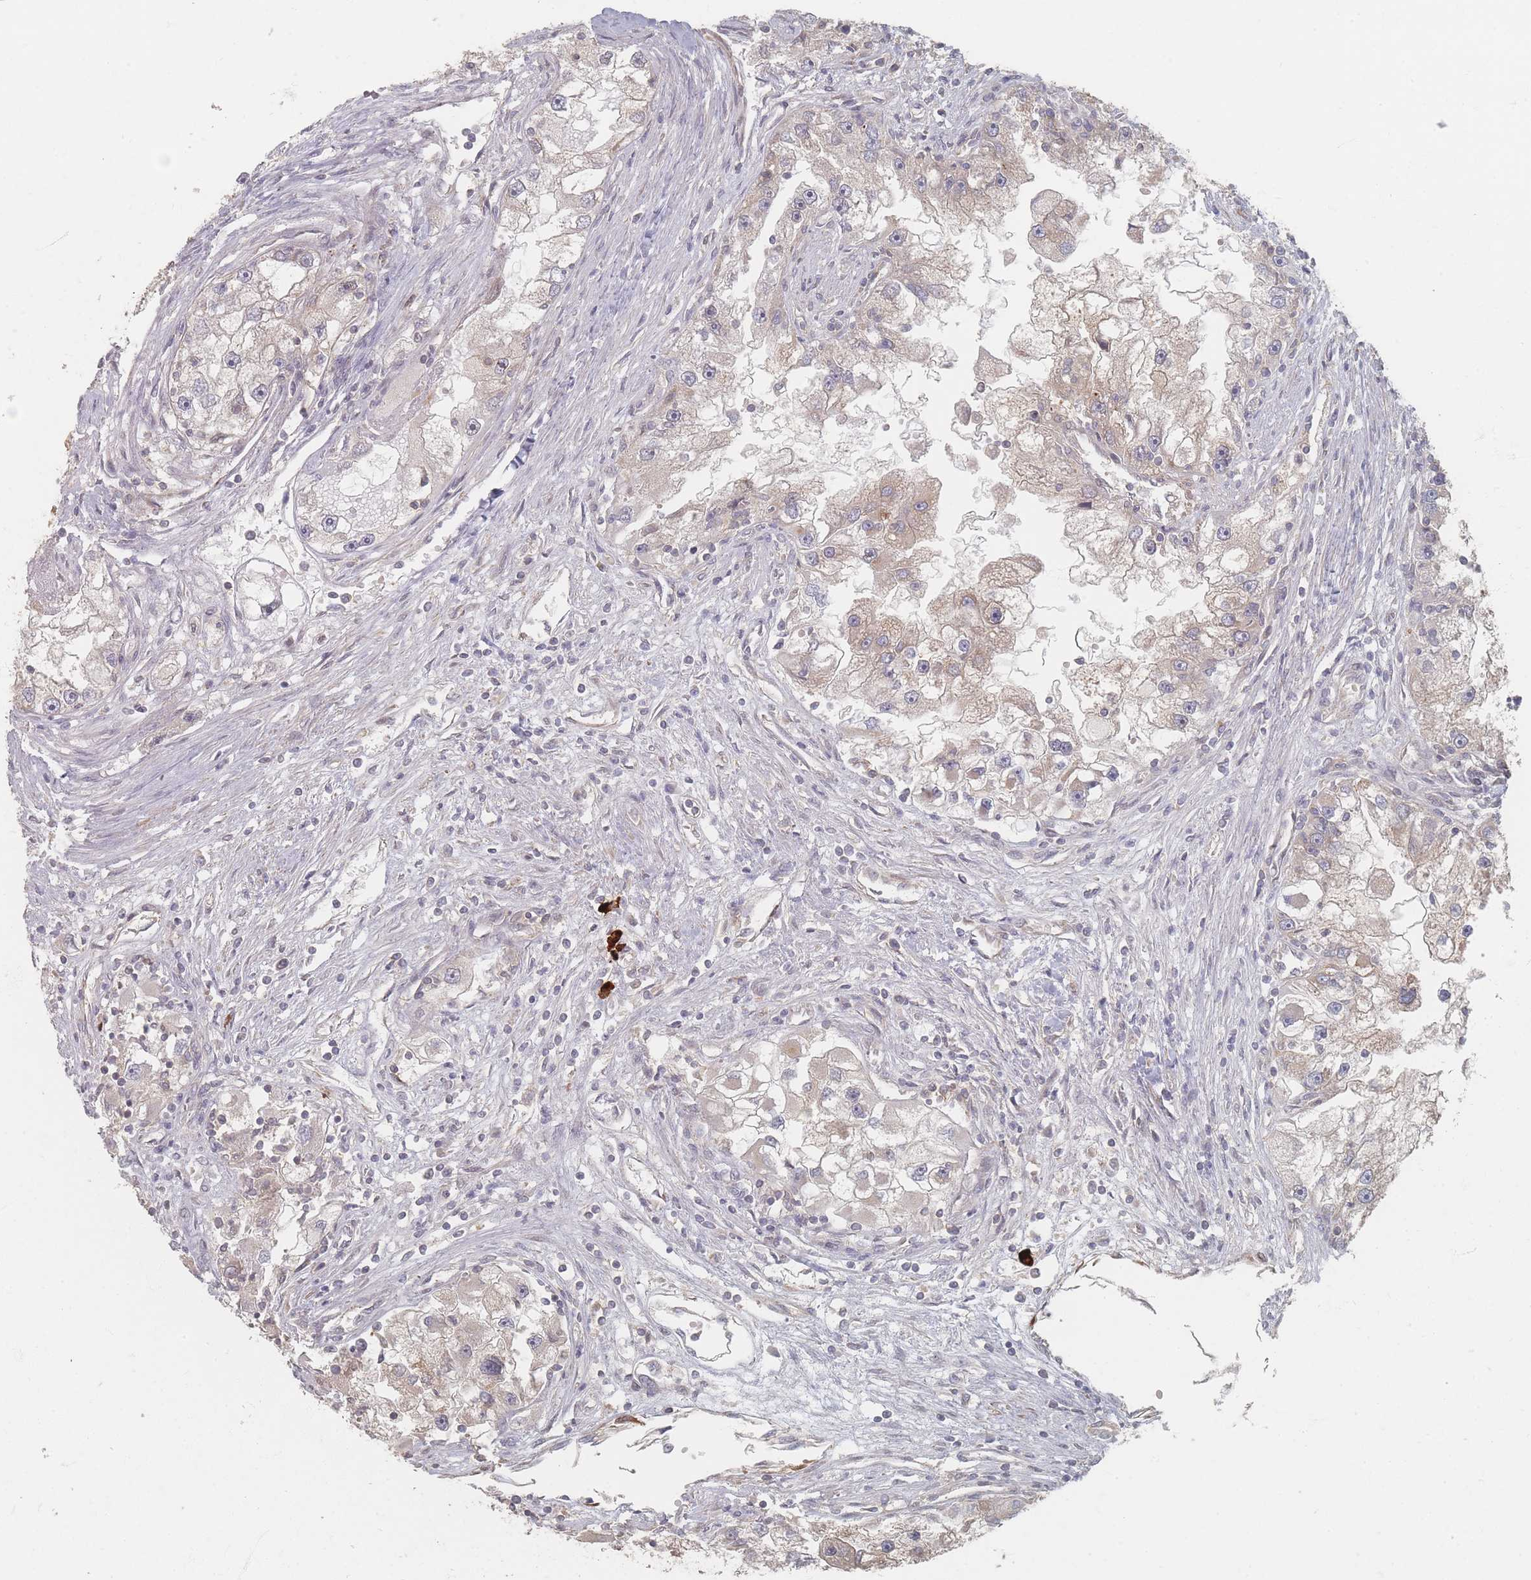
{"staining": {"intensity": "weak", "quantity": "25%-75%", "location": "cytoplasmic/membranous"}, "tissue": "renal cancer", "cell_type": "Tumor cells", "image_type": "cancer", "snomed": [{"axis": "morphology", "description": "Adenocarcinoma, NOS"}, {"axis": "topography", "description": "Kidney"}], "caption": "Human renal cancer stained with a brown dye shows weak cytoplasmic/membranous positive positivity in approximately 25%-75% of tumor cells.", "gene": "GLE1", "patient": {"sex": "male", "age": 63}}